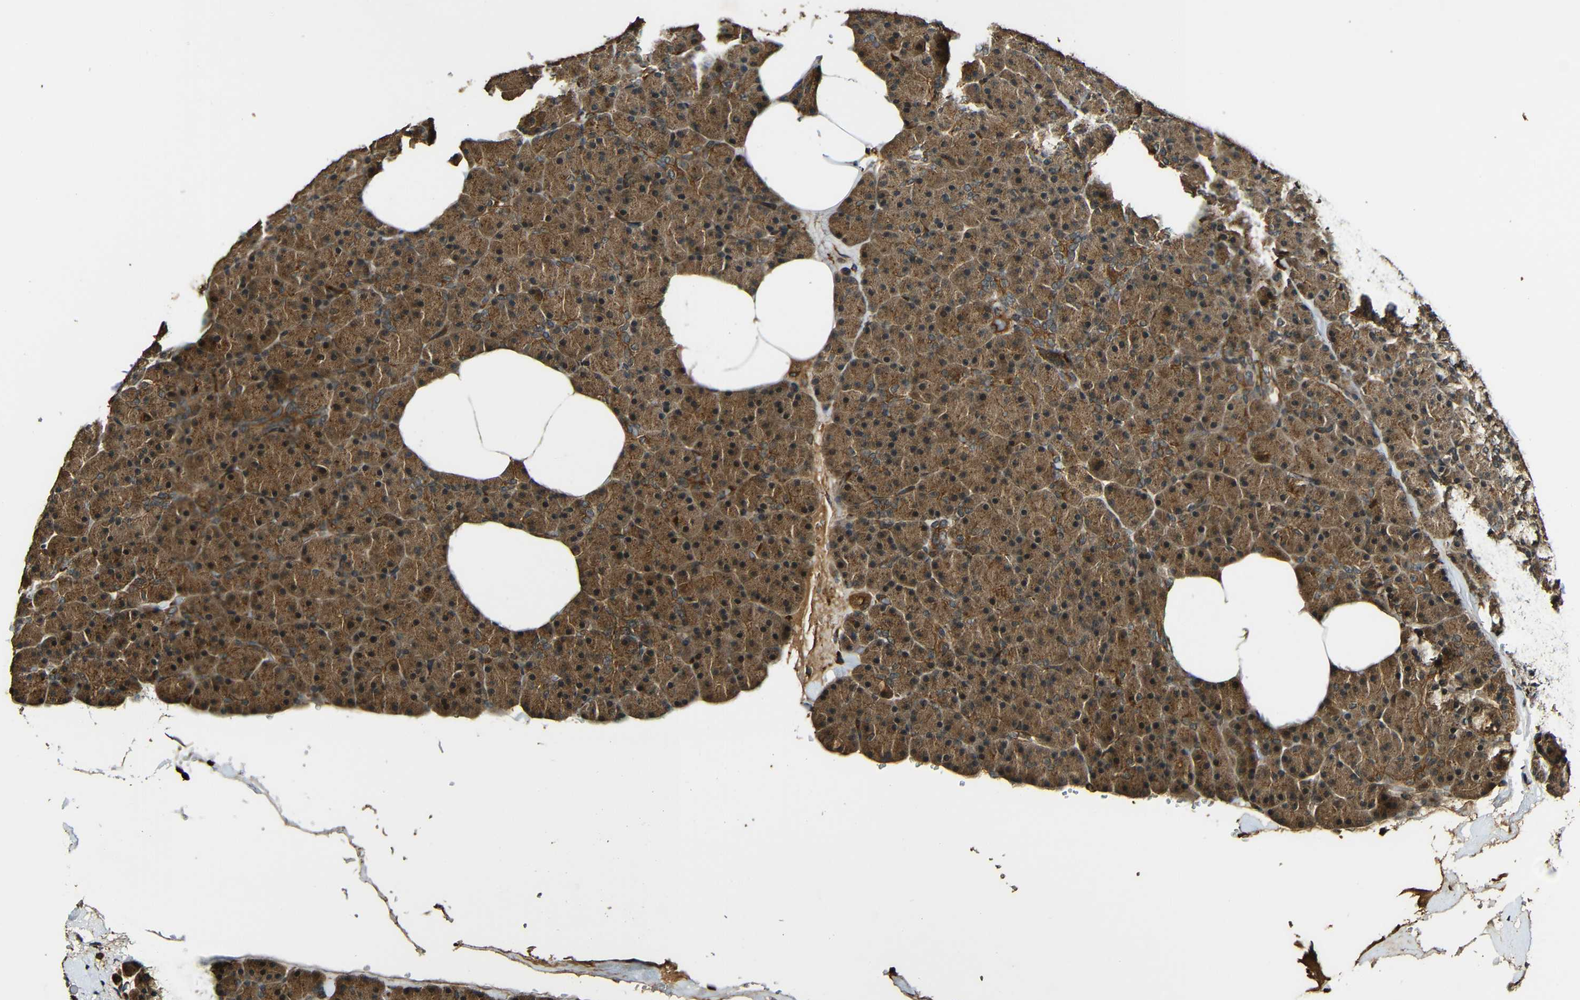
{"staining": {"intensity": "strong", "quantity": ">75%", "location": "cytoplasmic/membranous"}, "tissue": "pancreas", "cell_type": "Exocrine glandular cells", "image_type": "normal", "snomed": [{"axis": "morphology", "description": "Normal tissue, NOS"}, {"axis": "topography", "description": "Pancreas"}], "caption": "A micrograph of human pancreas stained for a protein shows strong cytoplasmic/membranous brown staining in exocrine glandular cells. (Stains: DAB (3,3'-diaminobenzidine) in brown, nuclei in blue, Microscopy: brightfield microscopy at high magnification).", "gene": "CASP8", "patient": {"sex": "female", "age": 35}}